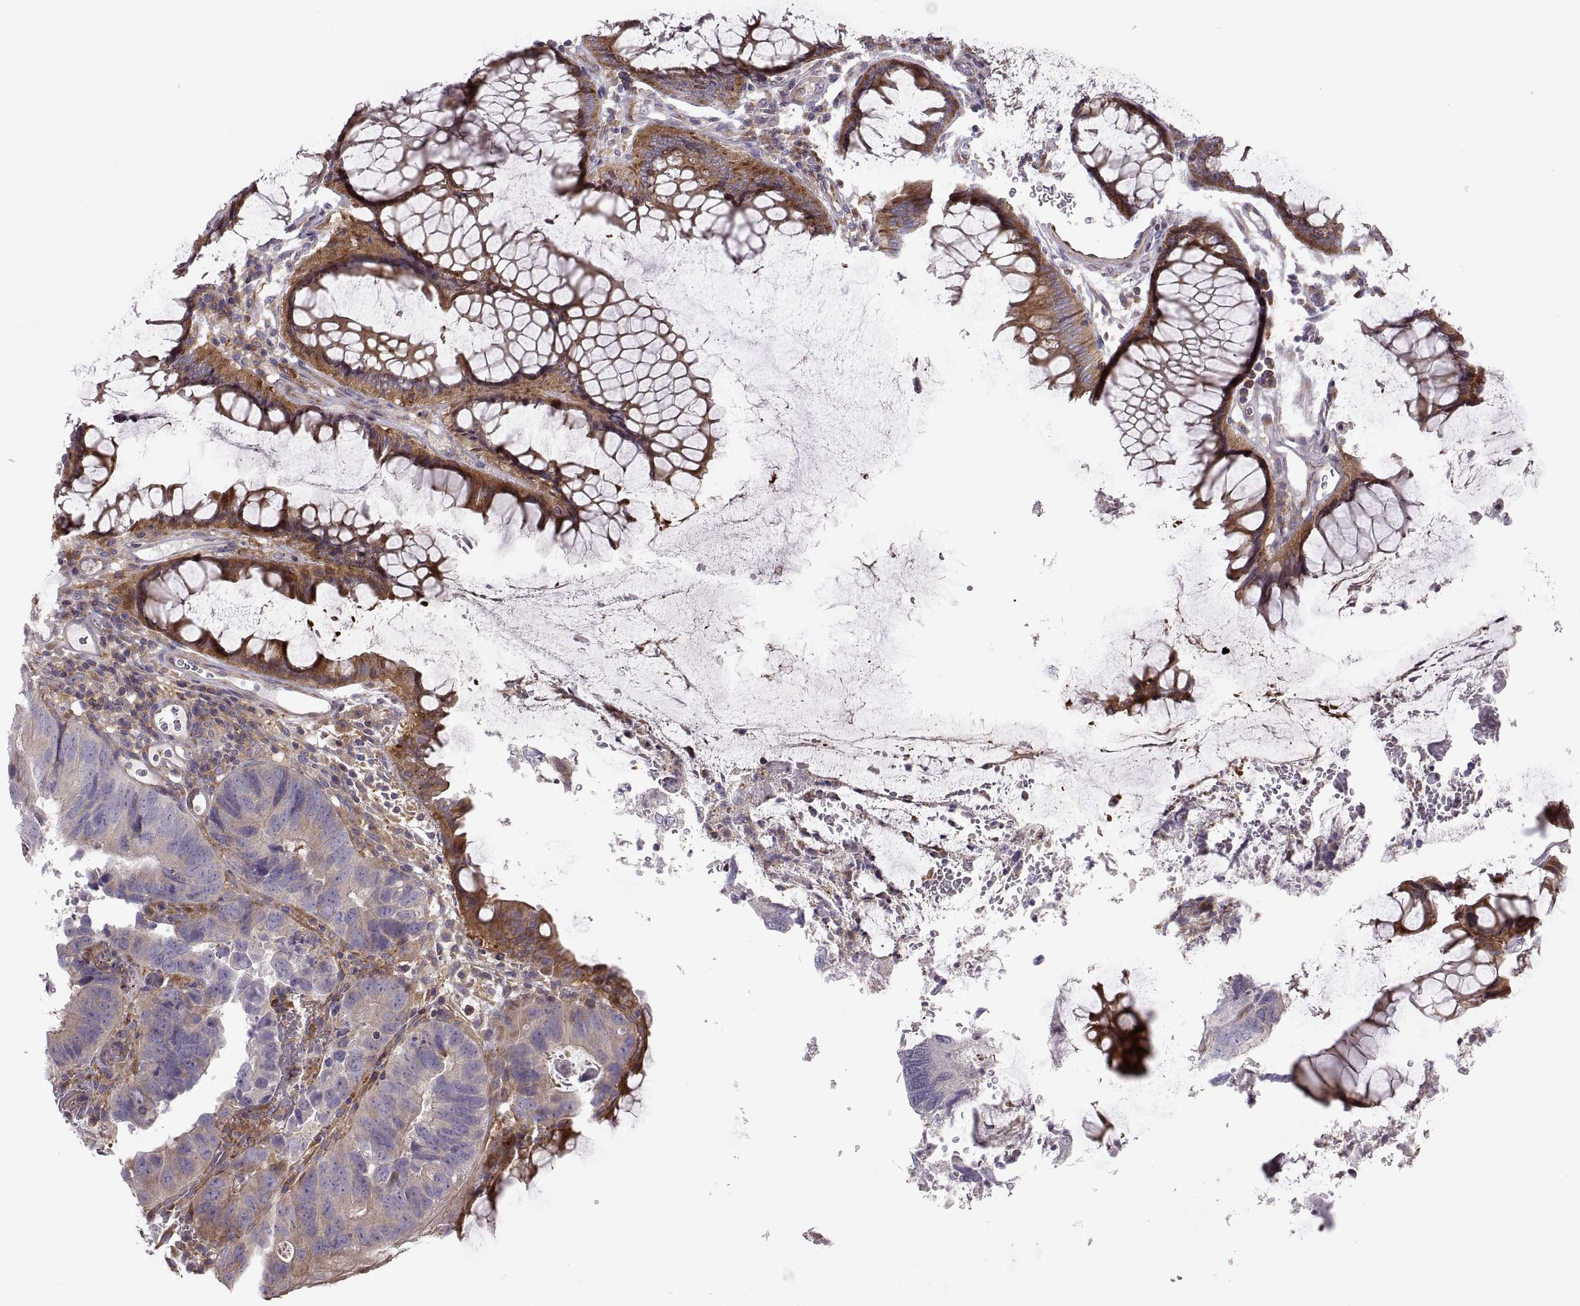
{"staining": {"intensity": "moderate", "quantity": ">75%", "location": "cytoplasmic/membranous"}, "tissue": "colorectal cancer", "cell_type": "Tumor cells", "image_type": "cancer", "snomed": [{"axis": "morphology", "description": "Adenocarcinoma, NOS"}, {"axis": "topography", "description": "Colon"}], "caption": "IHC micrograph of neoplastic tissue: colorectal adenocarcinoma stained using immunohistochemistry demonstrates medium levels of moderate protein expression localized specifically in the cytoplasmic/membranous of tumor cells, appearing as a cytoplasmic/membranous brown color.", "gene": "SPATA32", "patient": {"sex": "female", "age": 67}}